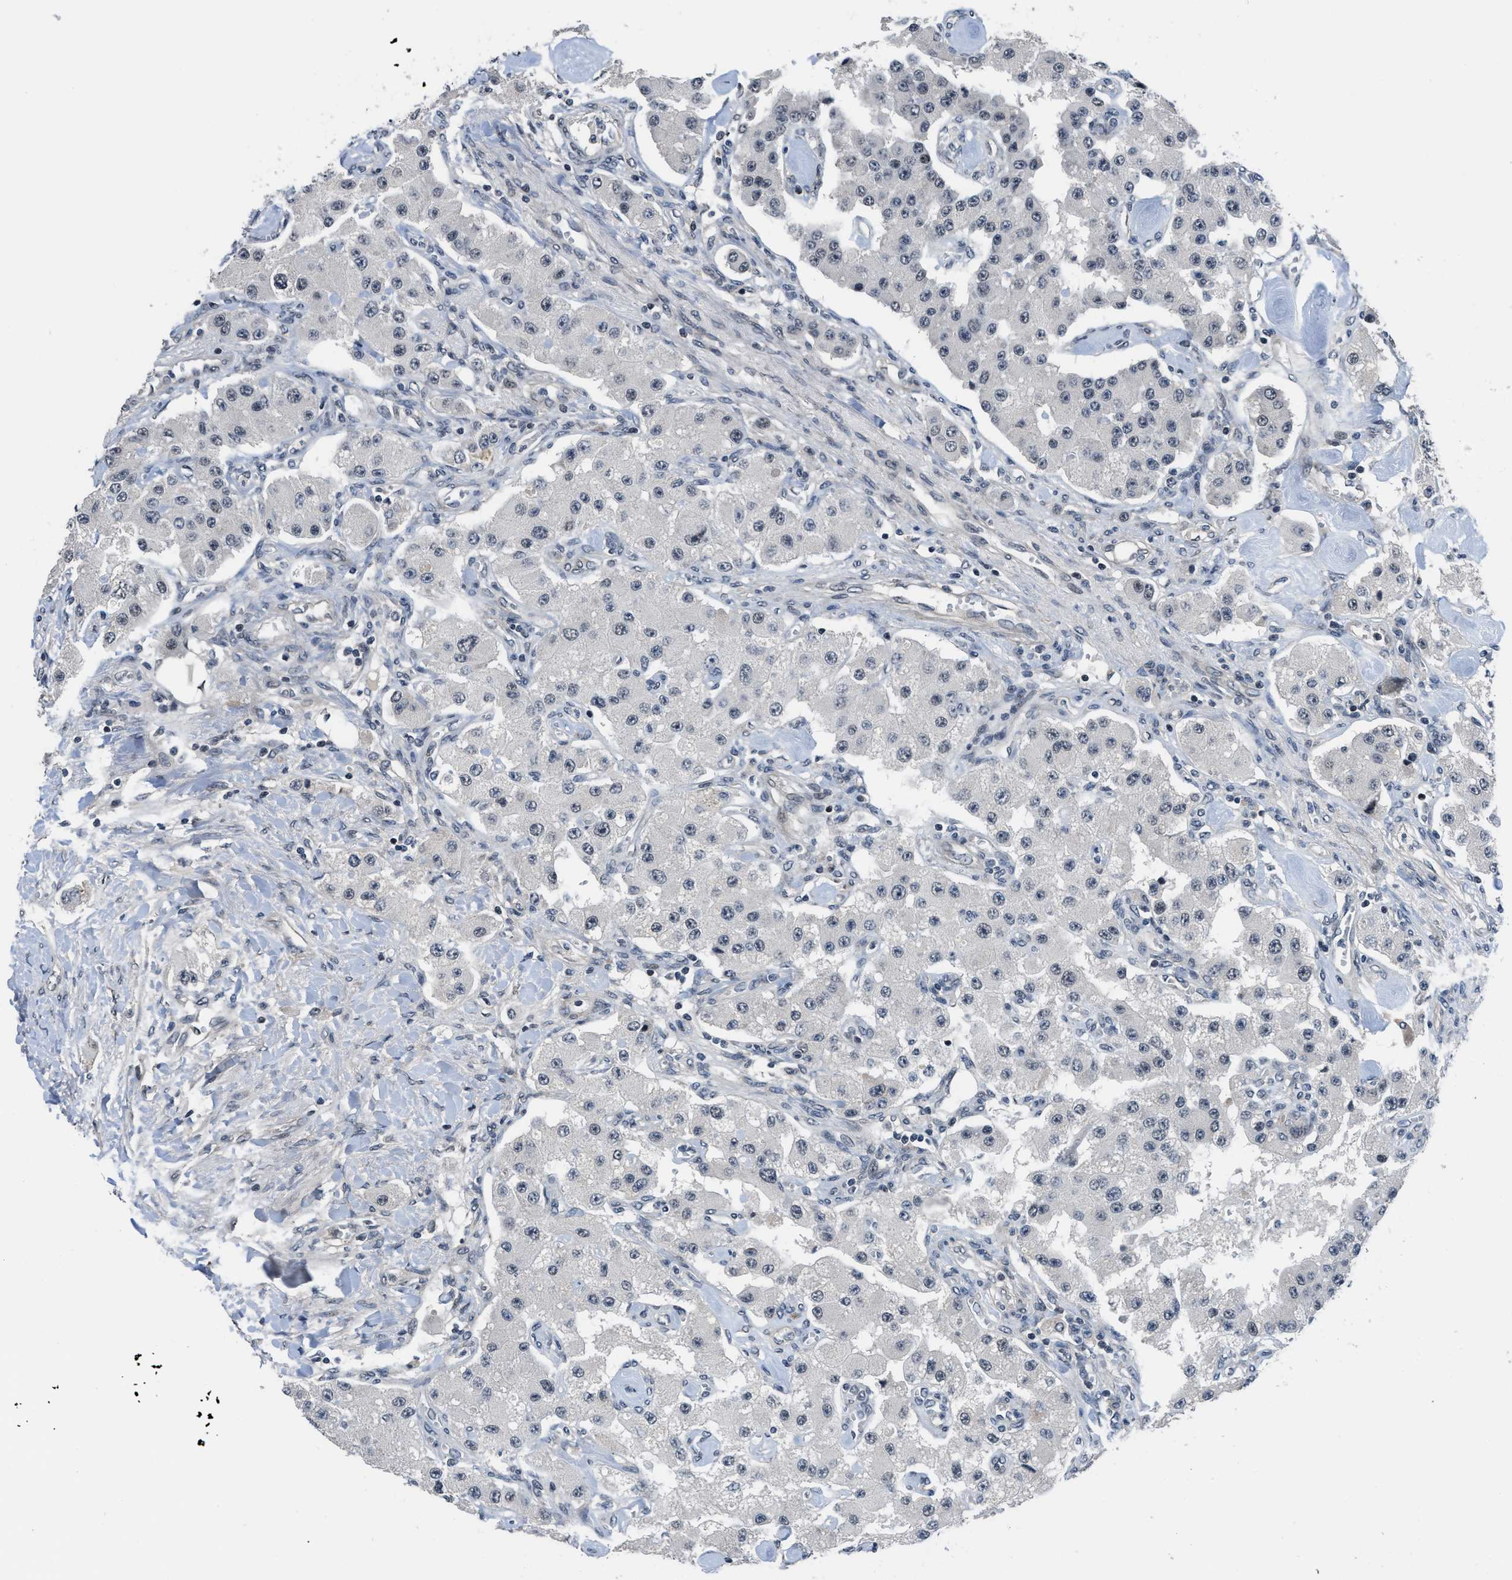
{"staining": {"intensity": "negative", "quantity": "none", "location": "none"}, "tissue": "carcinoid", "cell_type": "Tumor cells", "image_type": "cancer", "snomed": [{"axis": "morphology", "description": "Carcinoid, malignant, NOS"}, {"axis": "topography", "description": "Pancreas"}], "caption": "A high-resolution photomicrograph shows immunohistochemistry staining of carcinoid, which displays no significant staining in tumor cells. The staining was performed using DAB to visualize the protein expression in brown, while the nuclei were stained in blue with hematoxylin (Magnification: 20x).", "gene": "SETD5", "patient": {"sex": "male", "age": 41}}